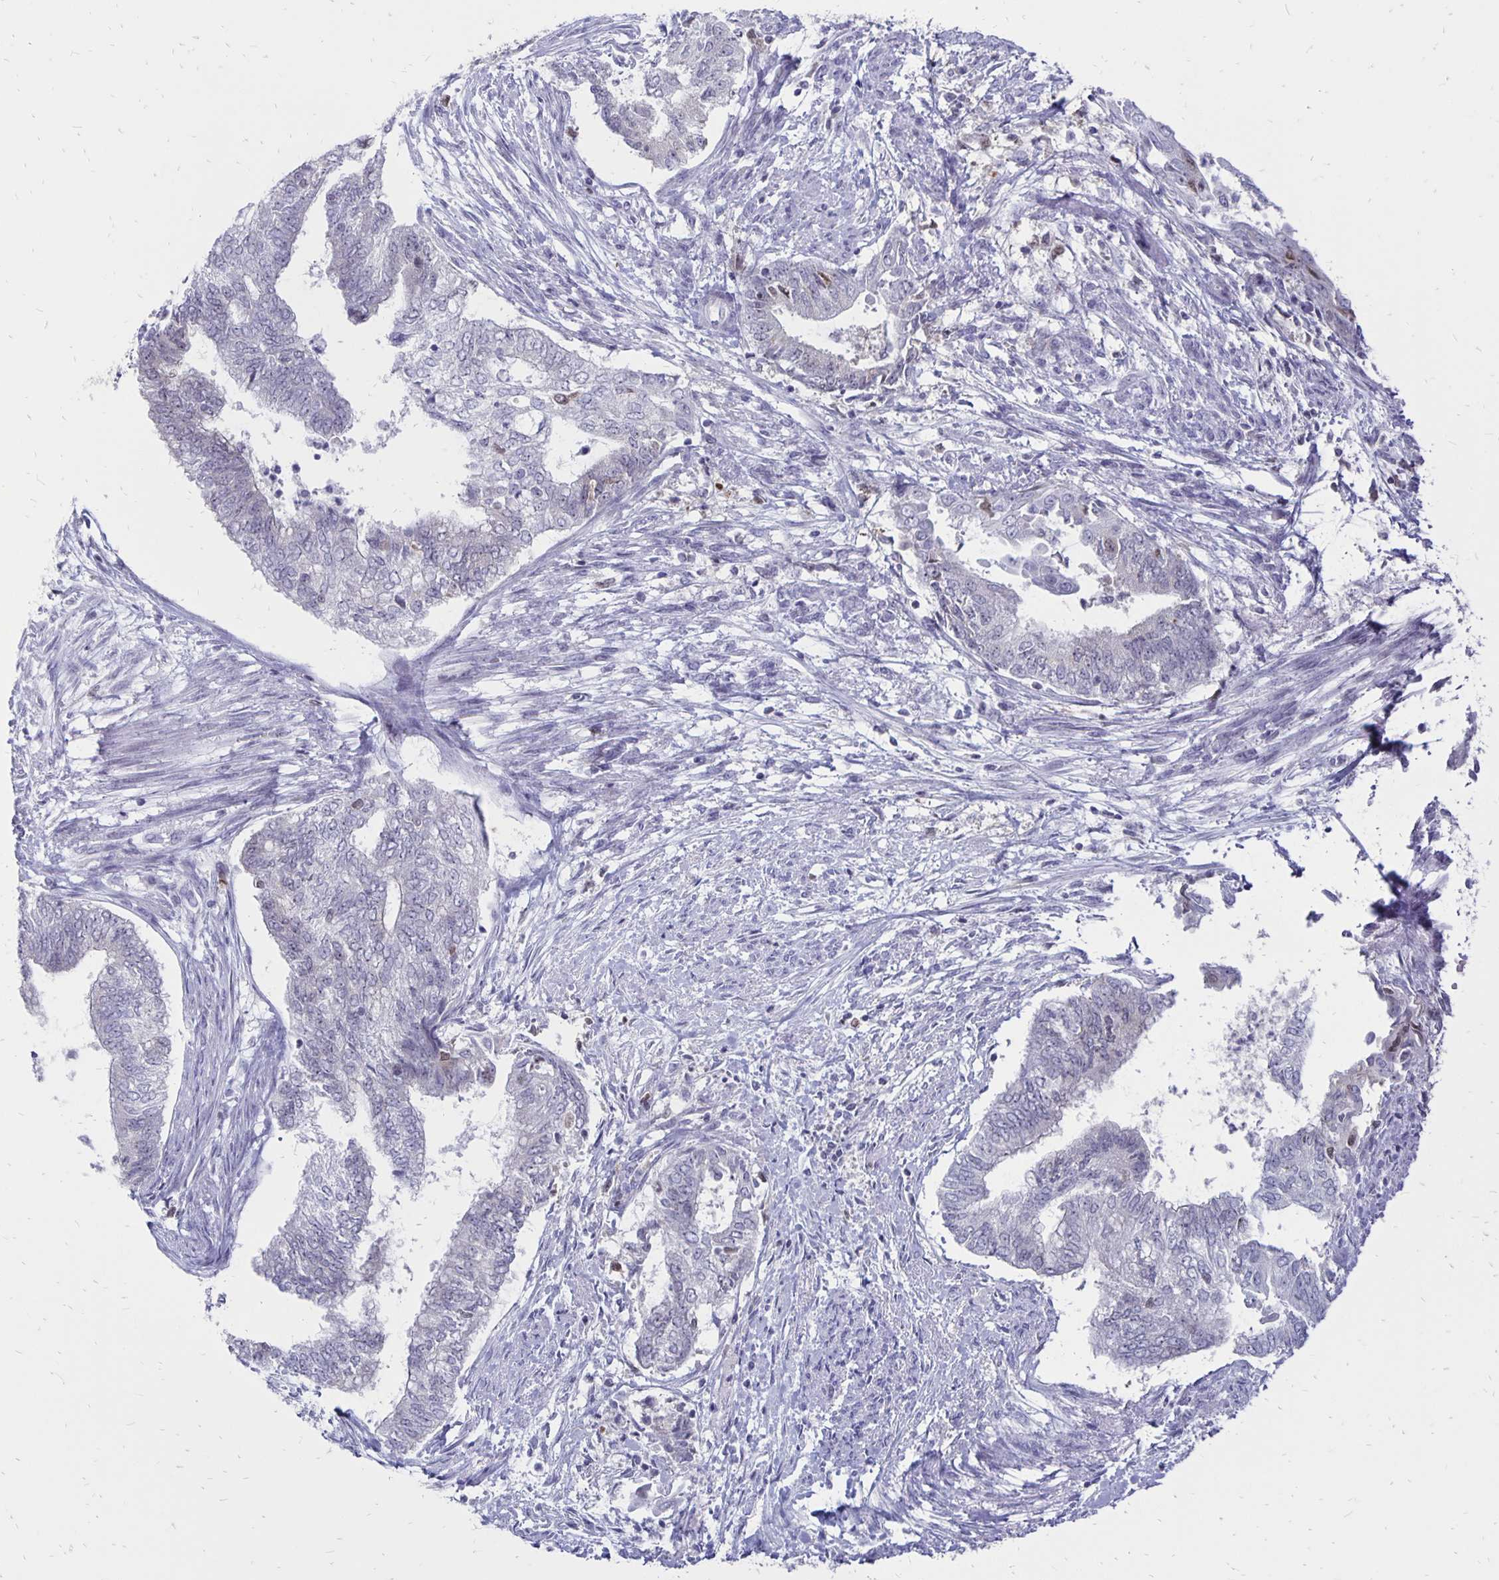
{"staining": {"intensity": "negative", "quantity": "none", "location": "none"}, "tissue": "endometrial cancer", "cell_type": "Tumor cells", "image_type": "cancer", "snomed": [{"axis": "morphology", "description": "Adenocarcinoma, NOS"}, {"axis": "topography", "description": "Endometrium"}], "caption": "DAB (3,3'-diaminobenzidine) immunohistochemical staining of endometrial cancer displays no significant expression in tumor cells. Nuclei are stained in blue.", "gene": "DCK", "patient": {"sex": "female", "age": 65}}